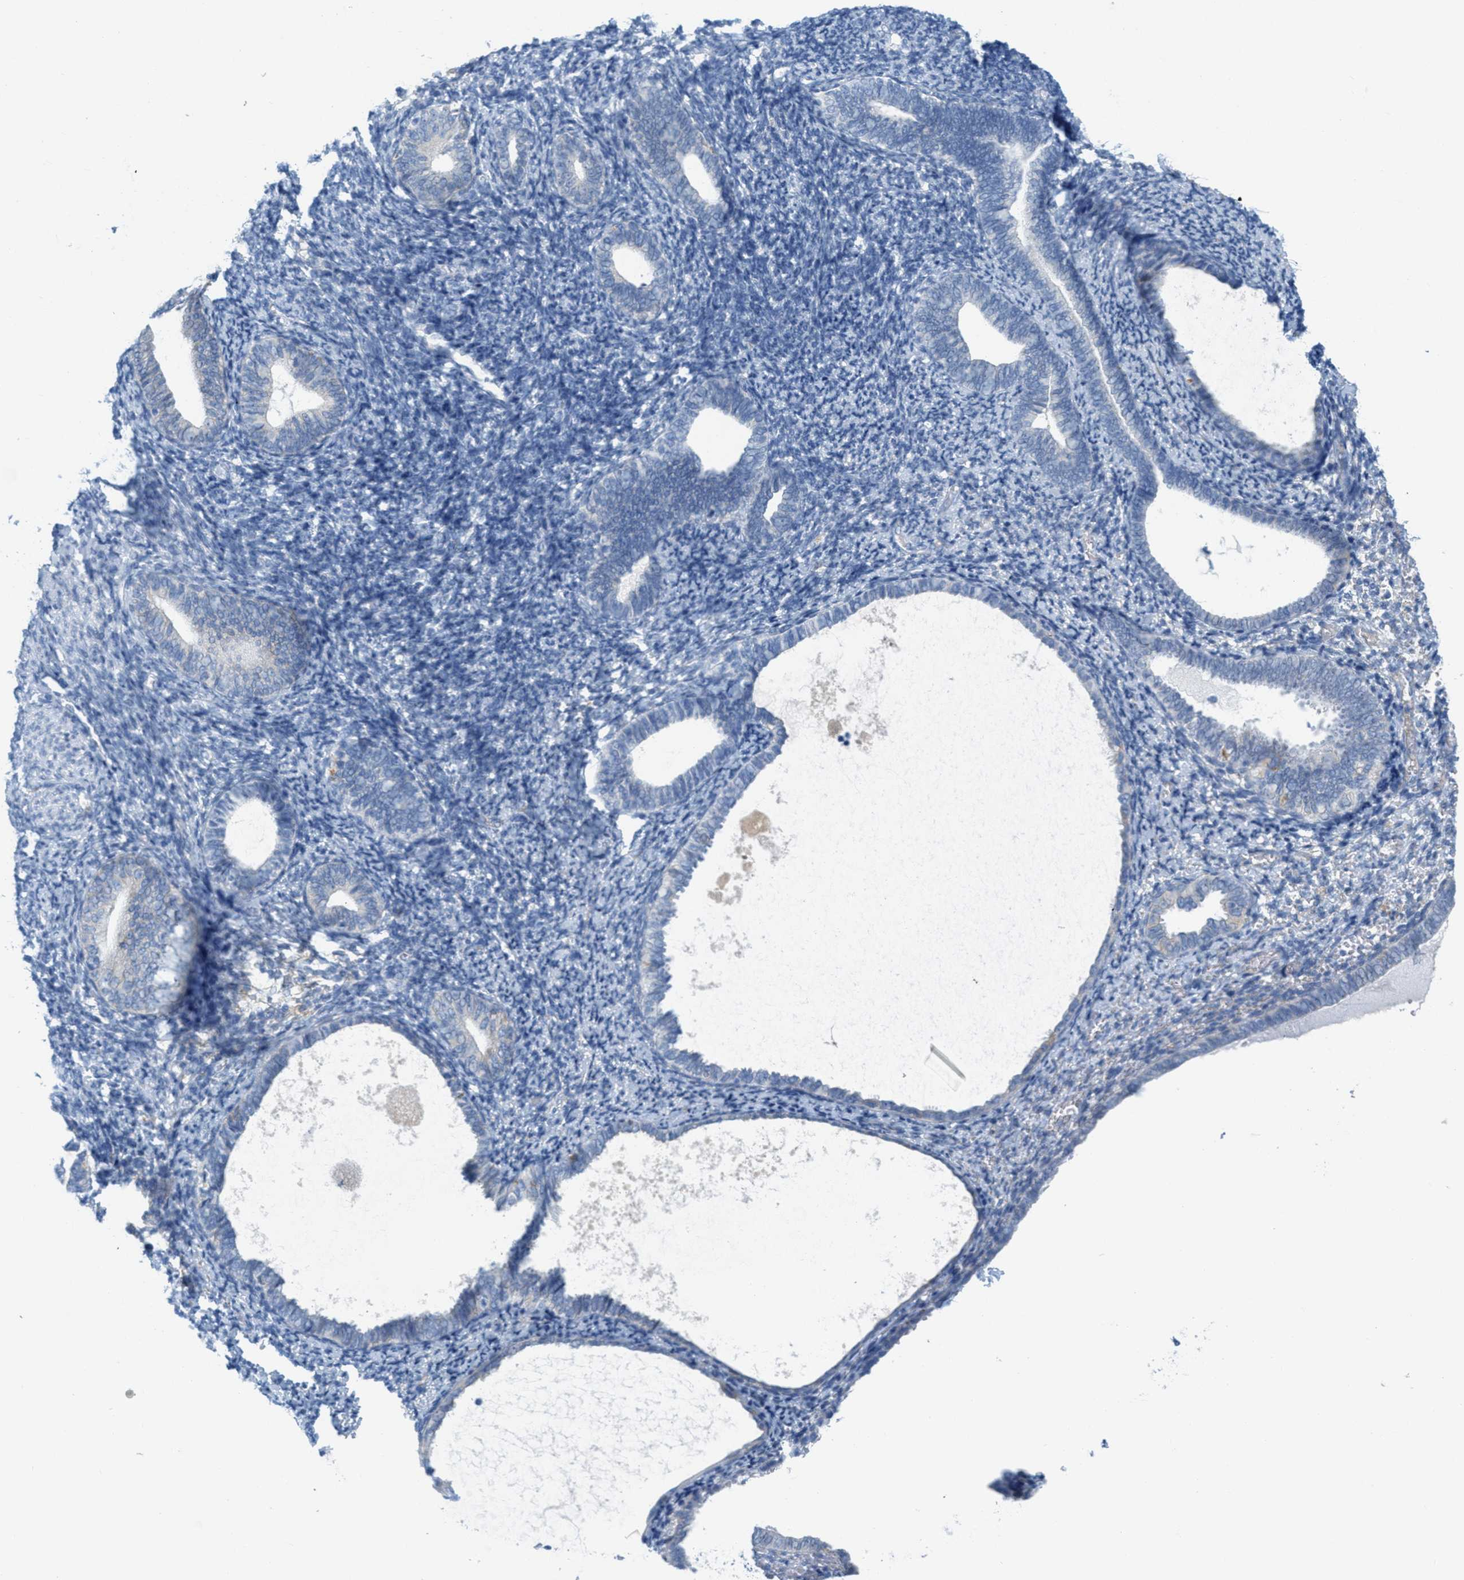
{"staining": {"intensity": "negative", "quantity": "none", "location": "none"}, "tissue": "endometrium", "cell_type": "Cells in endometrial stroma", "image_type": "normal", "snomed": [{"axis": "morphology", "description": "Normal tissue, NOS"}, {"axis": "topography", "description": "Endometrium"}], "caption": "Cells in endometrial stroma are negative for protein expression in unremarkable human endometrium. (Brightfield microscopy of DAB (3,3'-diaminobenzidine) immunohistochemistry (IHC) at high magnification).", "gene": "TEX264", "patient": {"sex": "female", "age": 66}}